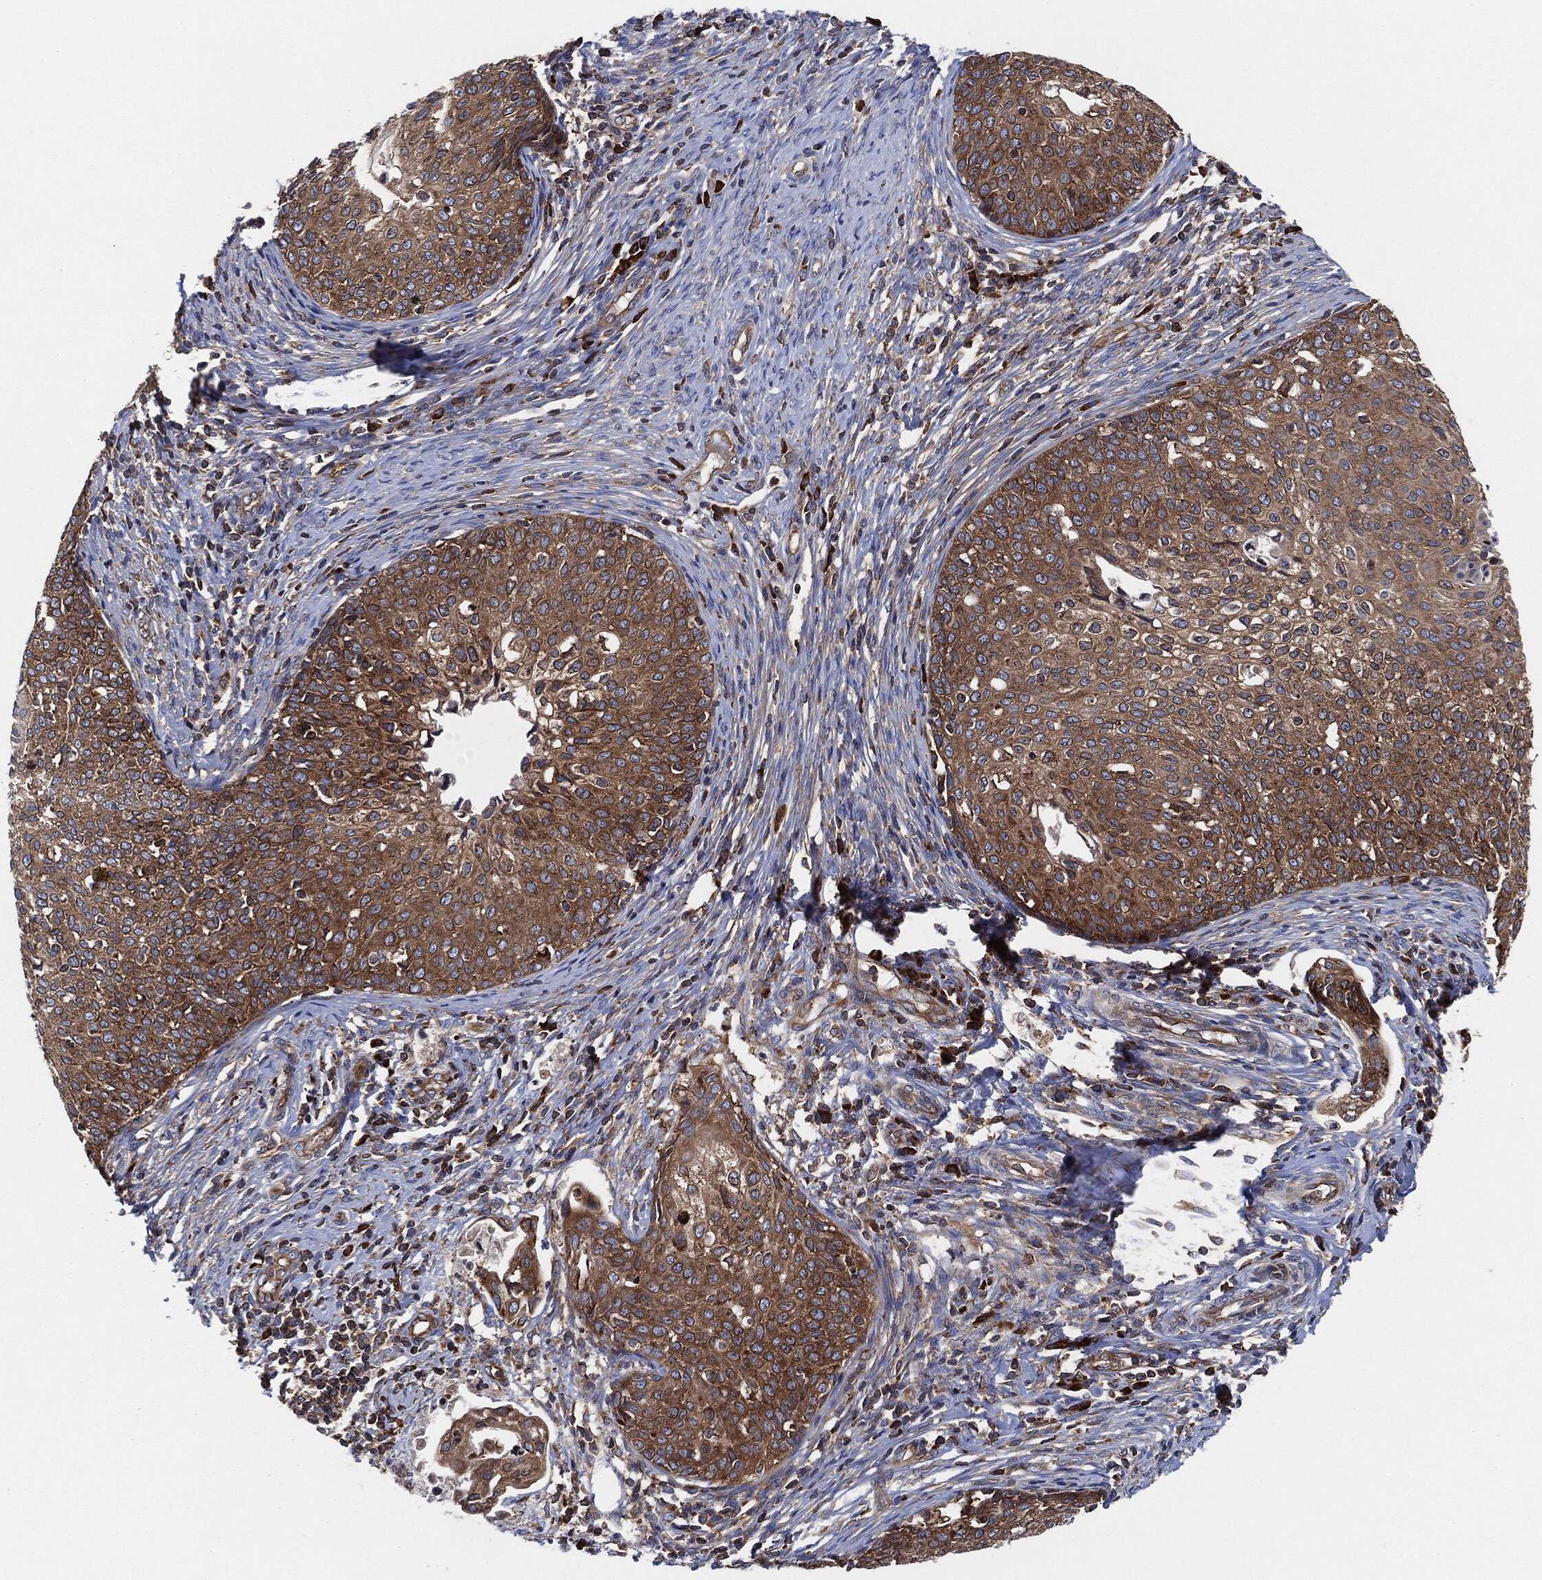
{"staining": {"intensity": "moderate", "quantity": ">75%", "location": "cytoplasmic/membranous"}, "tissue": "cervical cancer", "cell_type": "Tumor cells", "image_type": "cancer", "snomed": [{"axis": "morphology", "description": "Squamous cell carcinoma, NOS"}, {"axis": "topography", "description": "Cervix"}], "caption": "Immunohistochemical staining of human cervical squamous cell carcinoma reveals medium levels of moderate cytoplasmic/membranous expression in approximately >75% of tumor cells.", "gene": "EIF2S2", "patient": {"sex": "female", "age": 51}}